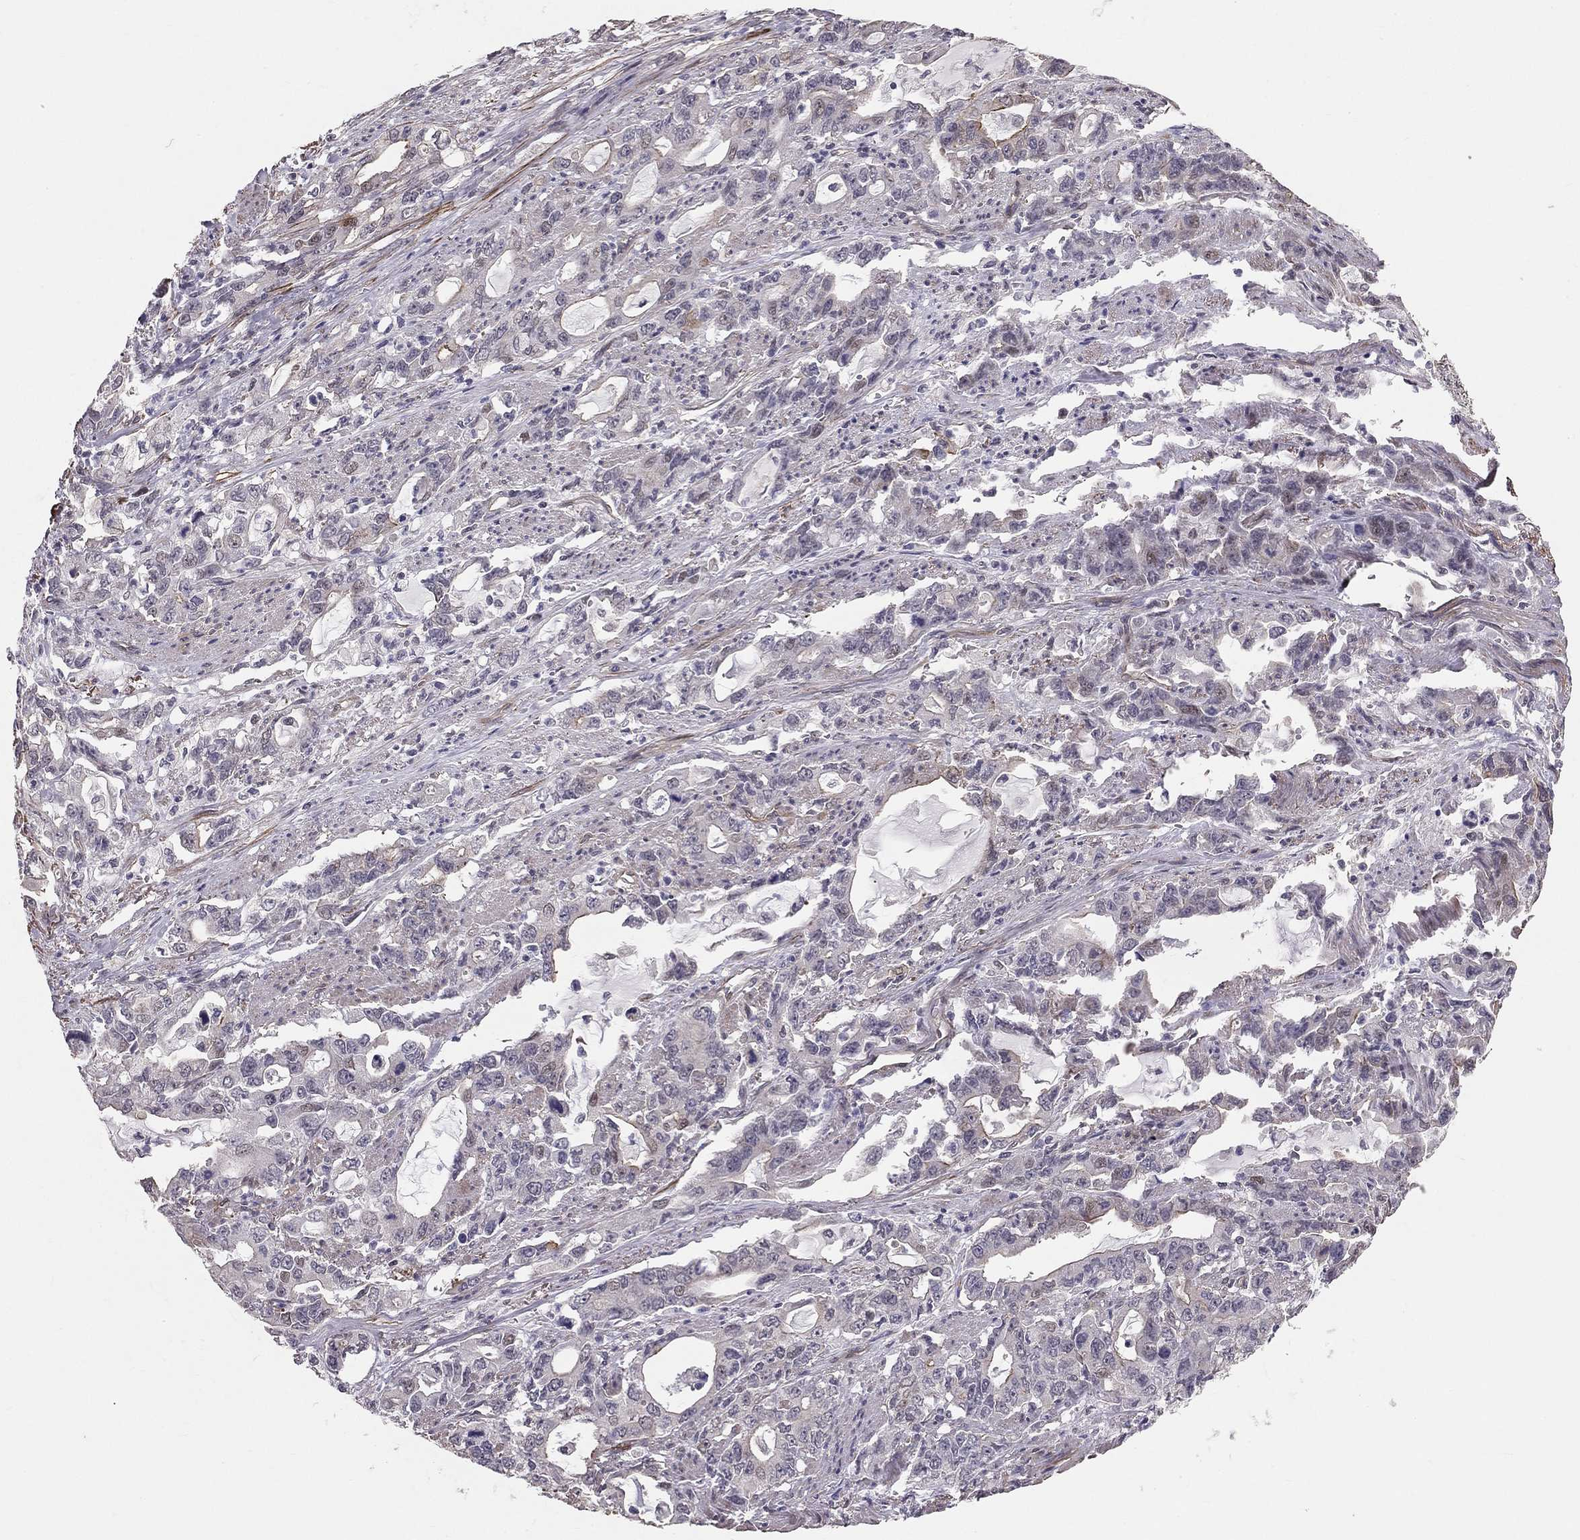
{"staining": {"intensity": "negative", "quantity": "none", "location": "none"}, "tissue": "stomach cancer", "cell_type": "Tumor cells", "image_type": "cancer", "snomed": [{"axis": "morphology", "description": "Adenocarcinoma, NOS"}, {"axis": "topography", "description": "Stomach, upper"}], "caption": "DAB (3,3'-diaminobenzidine) immunohistochemical staining of stomach adenocarcinoma displays no significant expression in tumor cells. (Brightfield microscopy of DAB IHC at high magnification).", "gene": "GJB4", "patient": {"sex": "male", "age": 85}}